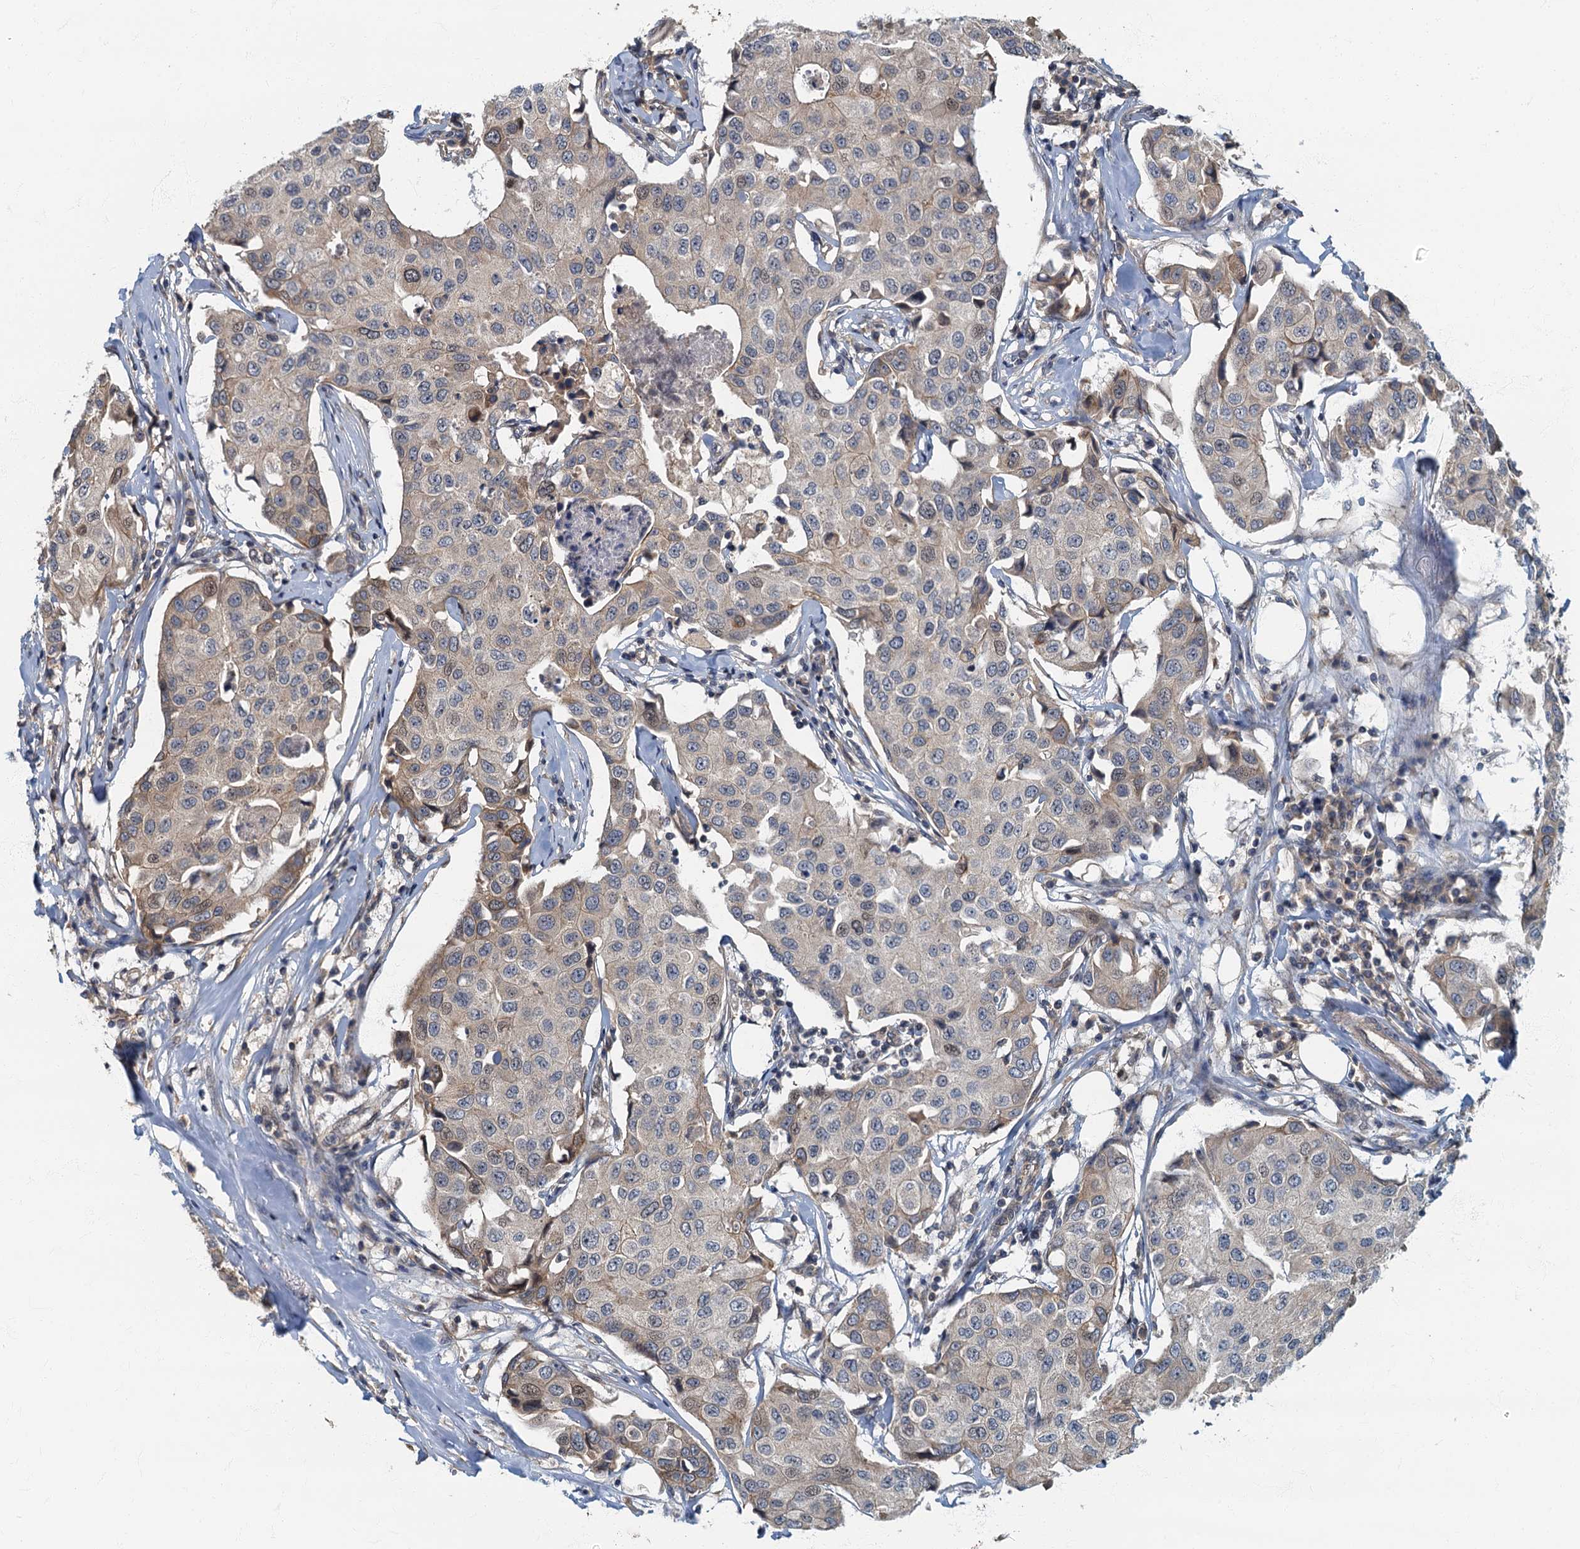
{"staining": {"intensity": "weak", "quantity": "<25%", "location": "cytoplasmic/membranous"}, "tissue": "breast cancer", "cell_type": "Tumor cells", "image_type": "cancer", "snomed": [{"axis": "morphology", "description": "Duct carcinoma"}, {"axis": "topography", "description": "Breast"}], "caption": "There is no significant staining in tumor cells of breast cancer (invasive ductal carcinoma).", "gene": "CKAP2L", "patient": {"sex": "female", "age": 80}}